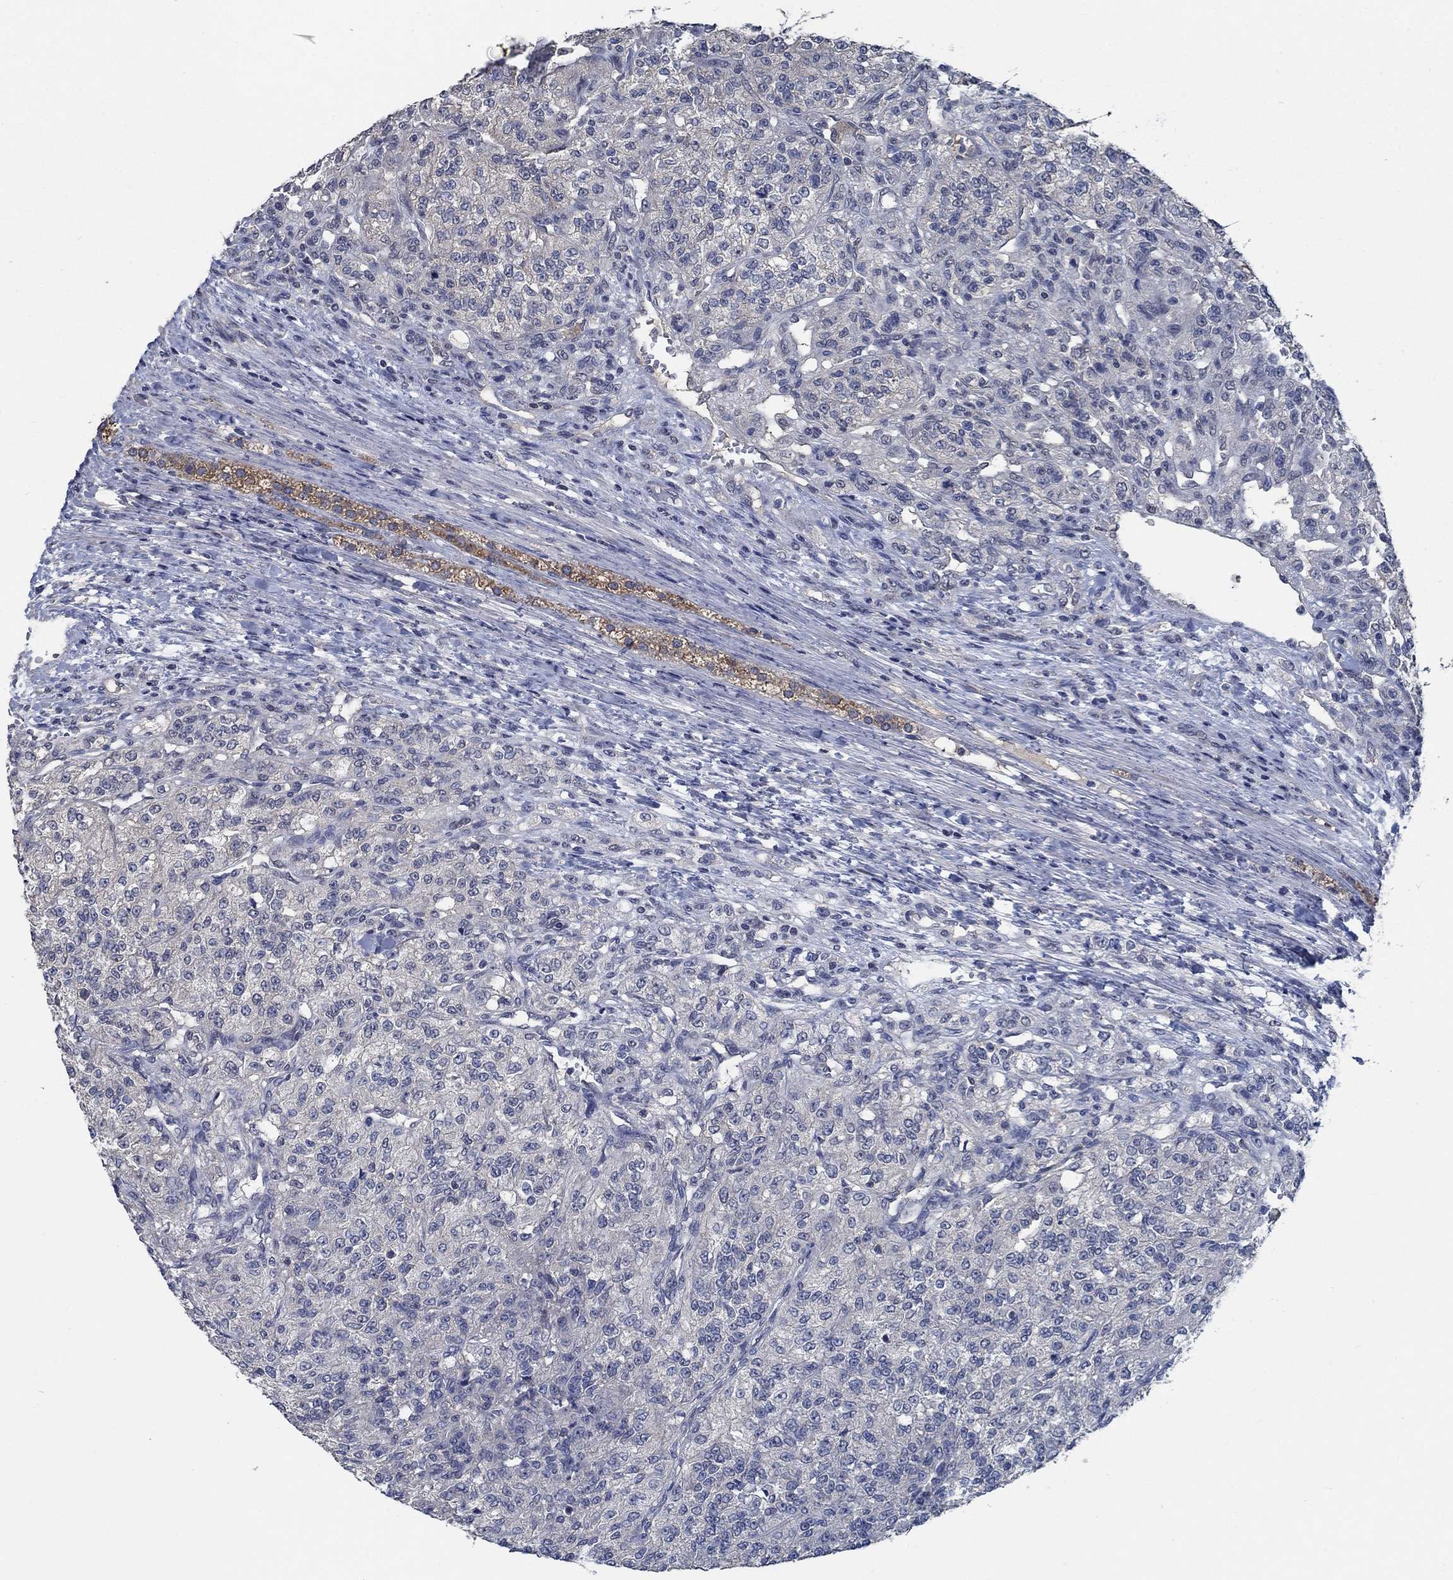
{"staining": {"intensity": "negative", "quantity": "none", "location": "none"}, "tissue": "renal cancer", "cell_type": "Tumor cells", "image_type": "cancer", "snomed": [{"axis": "morphology", "description": "Adenocarcinoma, NOS"}, {"axis": "topography", "description": "Kidney"}], "caption": "The micrograph reveals no significant staining in tumor cells of adenocarcinoma (renal).", "gene": "OBSCN", "patient": {"sex": "female", "age": 63}}